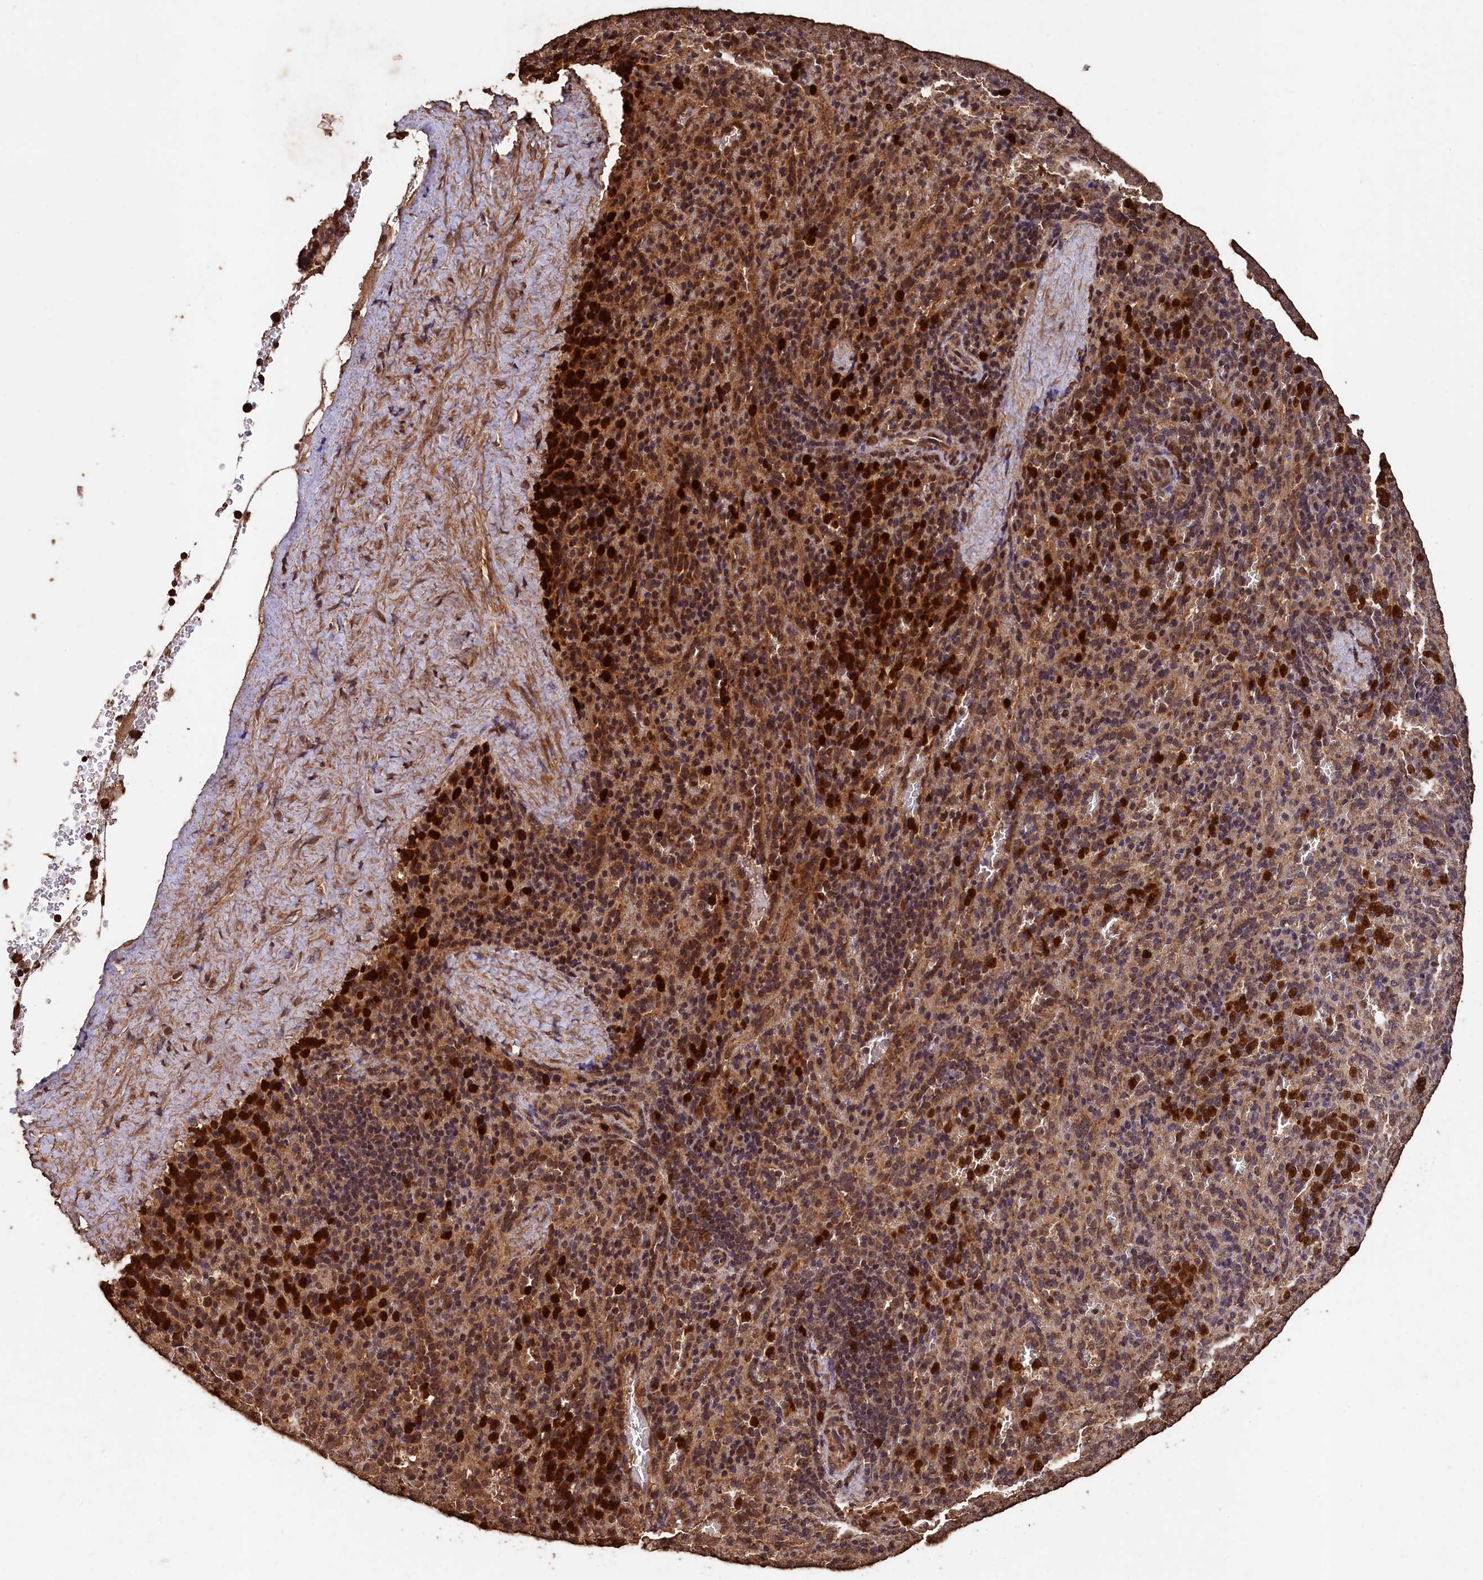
{"staining": {"intensity": "strong", "quantity": "25%-75%", "location": "cytoplasmic/membranous,nuclear"}, "tissue": "spleen", "cell_type": "Cells in red pulp", "image_type": "normal", "snomed": [{"axis": "morphology", "description": "Normal tissue, NOS"}, {"axis": "topography", "description": "Spleen"}], "caption": "Spleen stained with DAB immunohistochemistry exhibits high levels of strong cytoplasmic/membranous,nuclear expression in about 25%-75% of cells in red pulp.", "gene": "CEP57L1", "patient": {"sex": "female", "age": 21}}